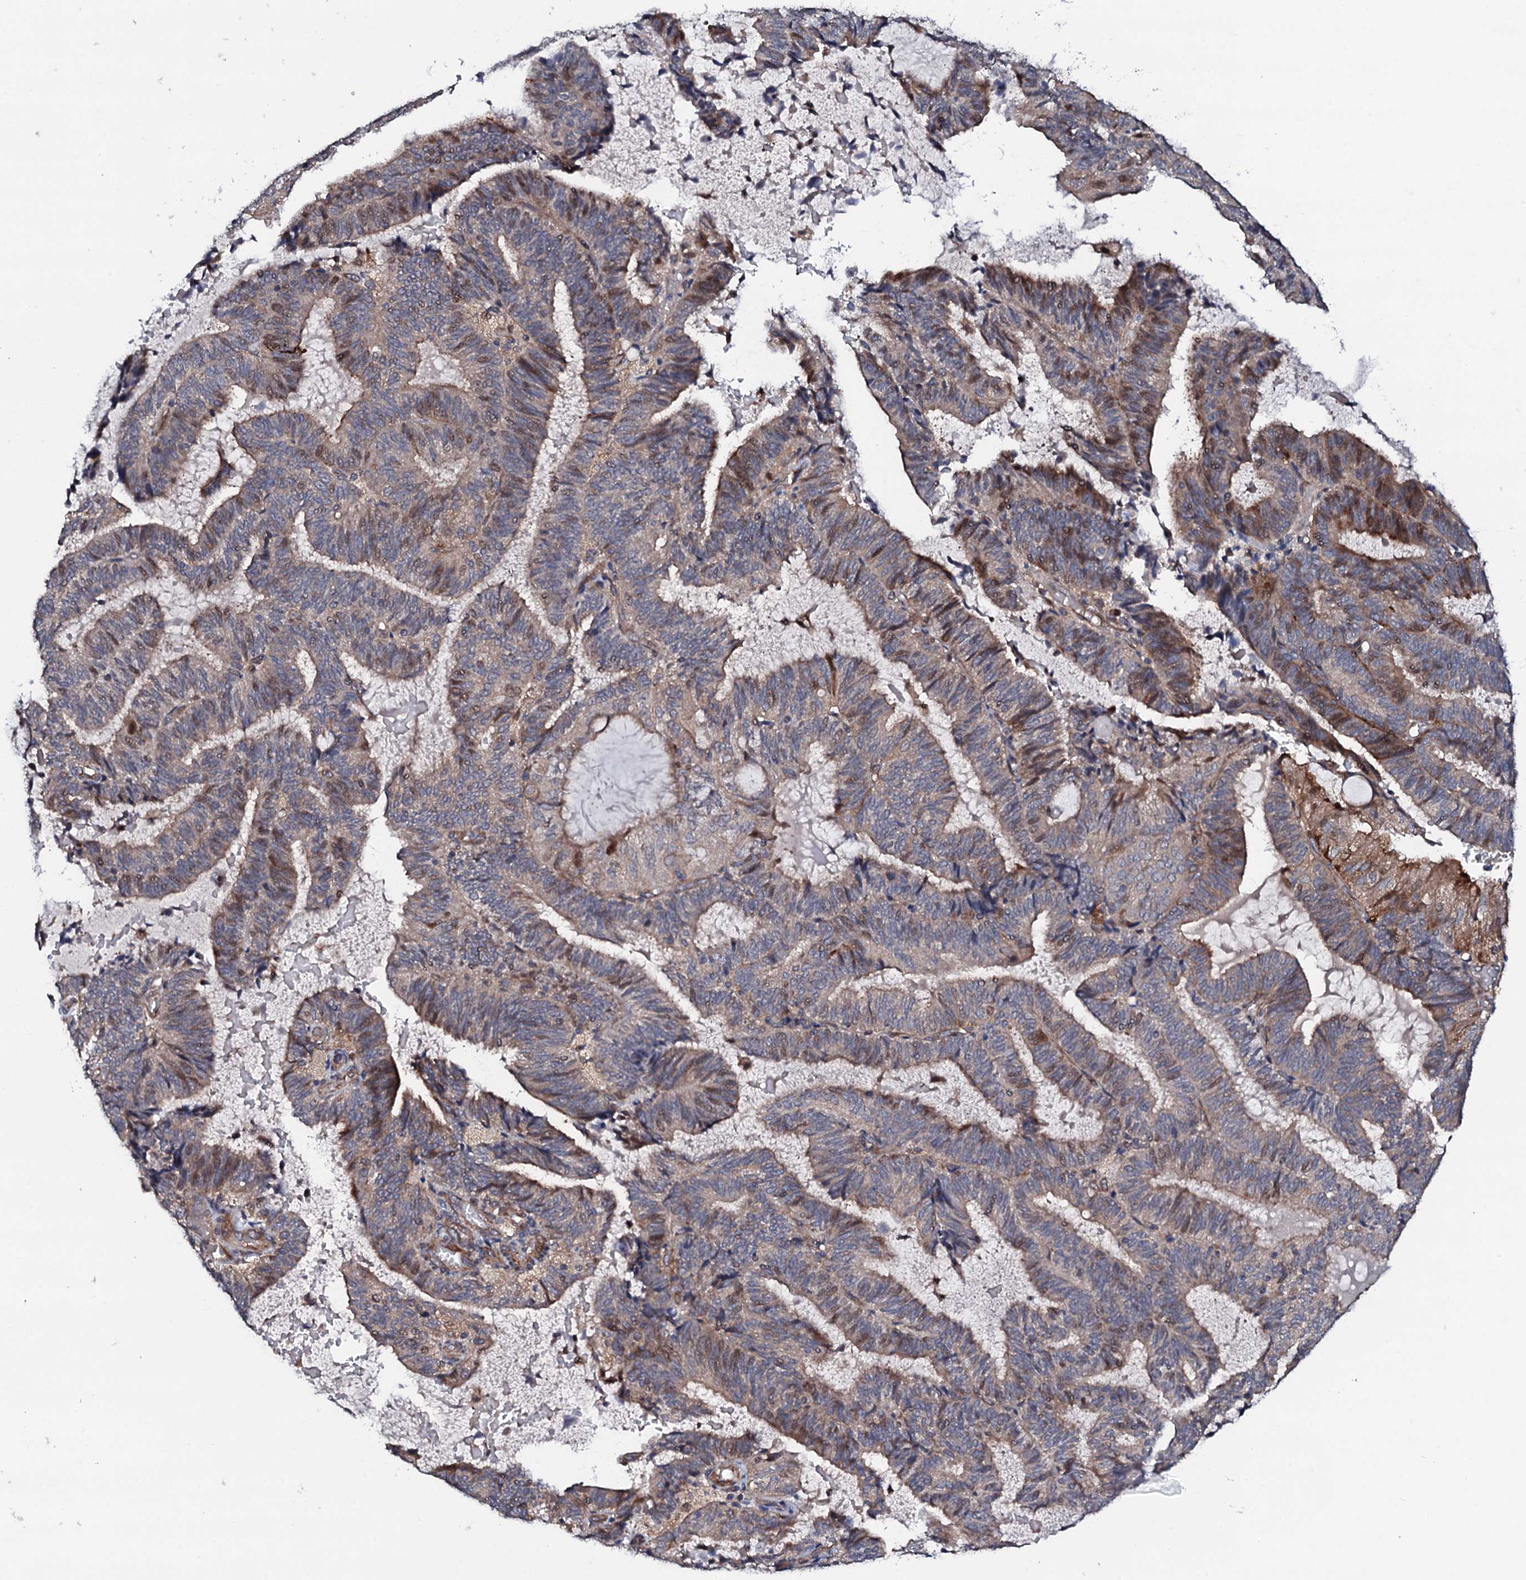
{"staining": {"intensity": "moderate", "quantity": "25%-75%", "location": "cytoplasmic/membranous,nuclear"}, "tissue": "endometrial cancer", "cell_type": "Tumor cells", "image_type": "cancer", "snomed": [{"axis": "morphology", "description": "Adenocarcinoma, NOS"}, {"axis": "topography", "description": "Endometrium"}], "caption": "Protein staining exhibits moderate cytoplasmic/membranous and nuclear staining in approximately 25%-75% of tumor cells in adenocarcinoma (endometrial).", "gene": "CIAO2A", "patient": {"sex": "female", "age": 81}}